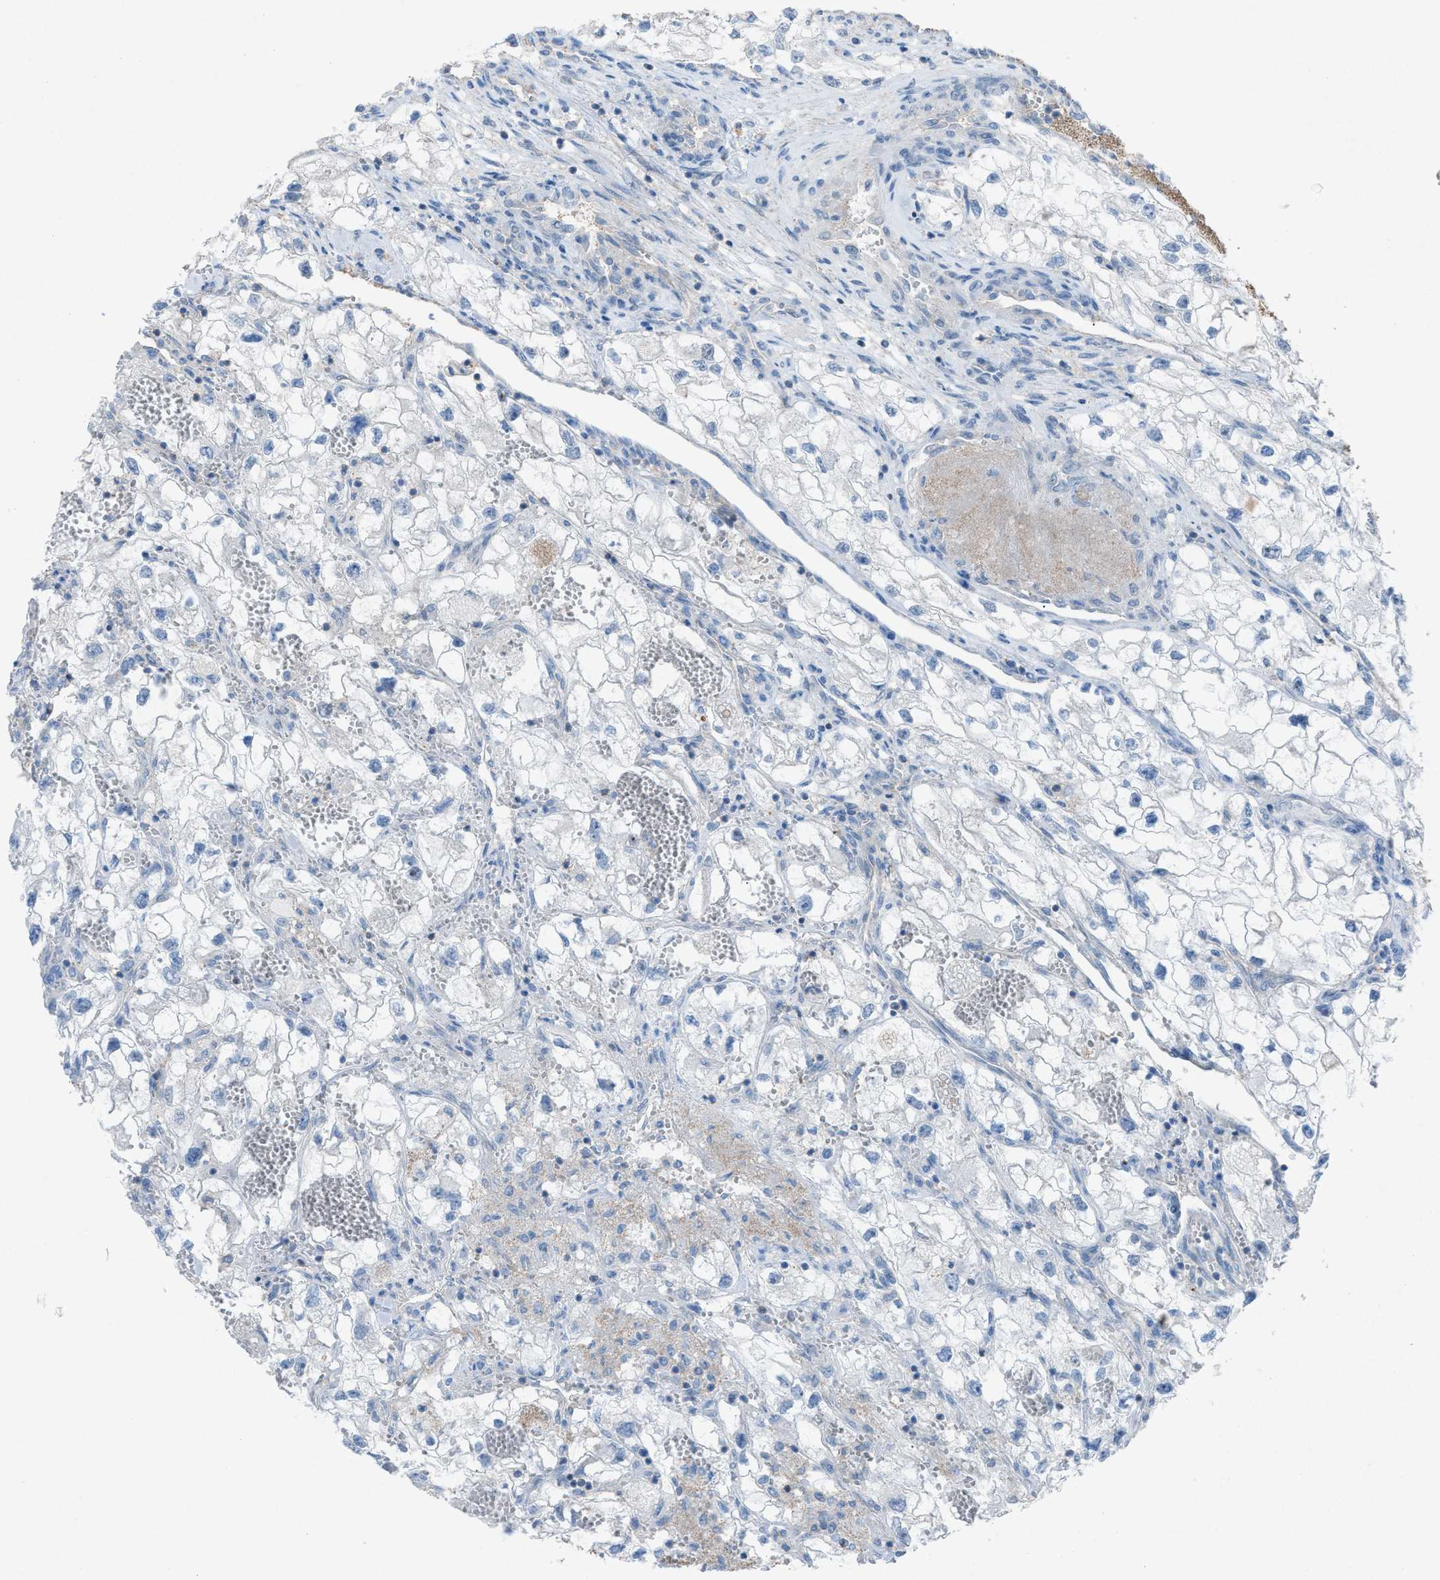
{"staining": {"intensity": "negative", "quantity": "none", "location": "none"}, "tissue": "renal cancer", "cell_type": "Tumor cells", "image_type": "cancer", "snomed": [{"axis": "morphology", "description": "Adenocarcinoma, NOS"}, {"axis": "topography", "description": "Kidney"}], "caption": "Histopathology image shows no protein staining in tumor cells of renal cancer (adenocarcinoma) tissue. Nuclei are stained in blue.", "gene": "NCK2", "patient": {"sex": "female", "age": 70}}